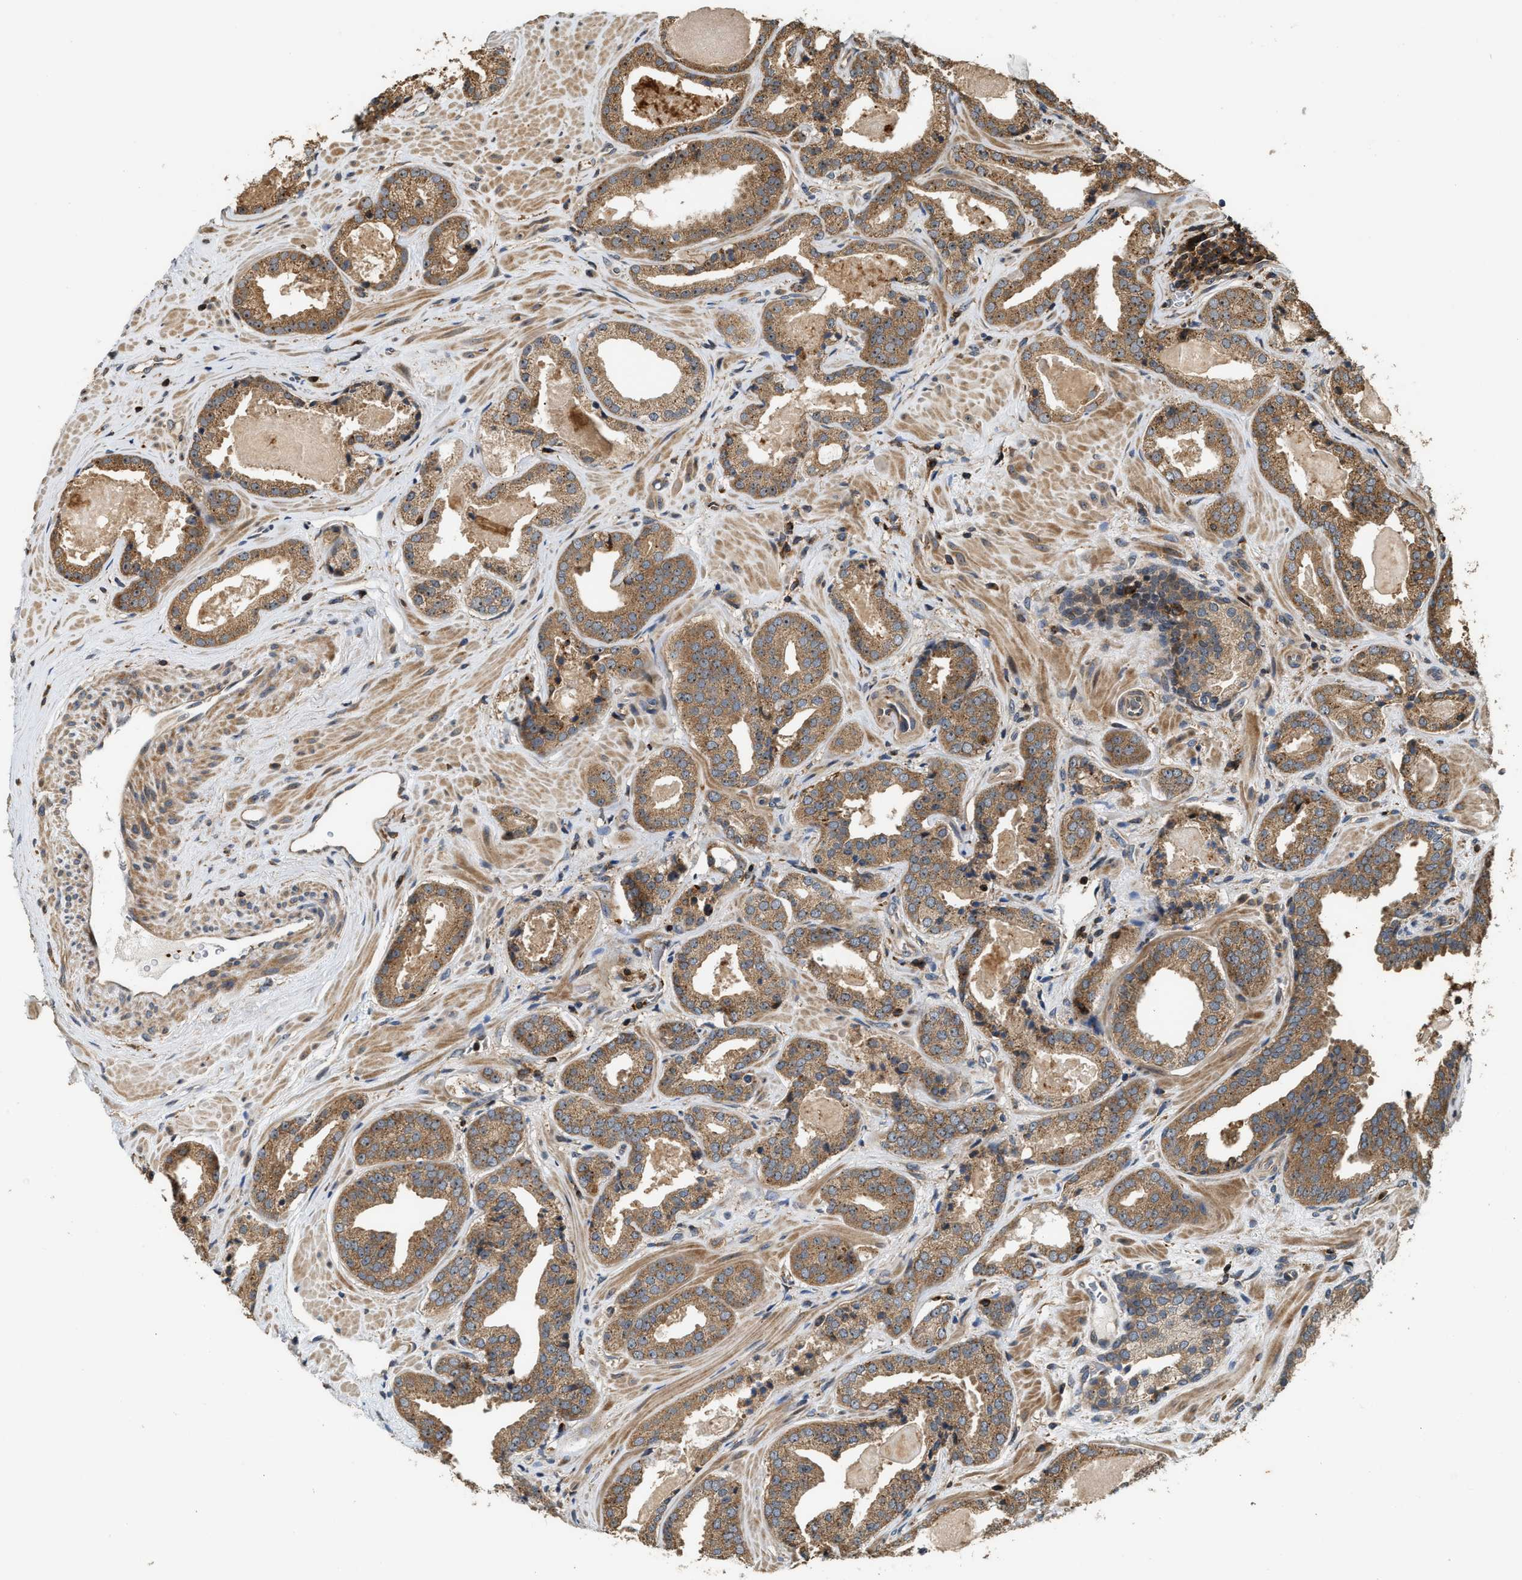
{"staining": {"intensity": "moderate", "quantity": ">75%", "location": "cytoplasmic/membranous"}, "tissue": "prostate cancer", "cell_type": "Tumor cells", "image_type": "cancer", "snomed": [{"axis": "morphology", "description": "Adenocarcinoma, Low grade"}, {"axis": "topography", "description": "Prostate"}], "caption": "The immunohistochemical stain shows moderate cytoplasmic/membranous staining in tumor cells of adenocarcinoma (low-grade) (prostate) tissue.", "gene": "SNX5", "patient": {"sex": "male", "age": 71}}